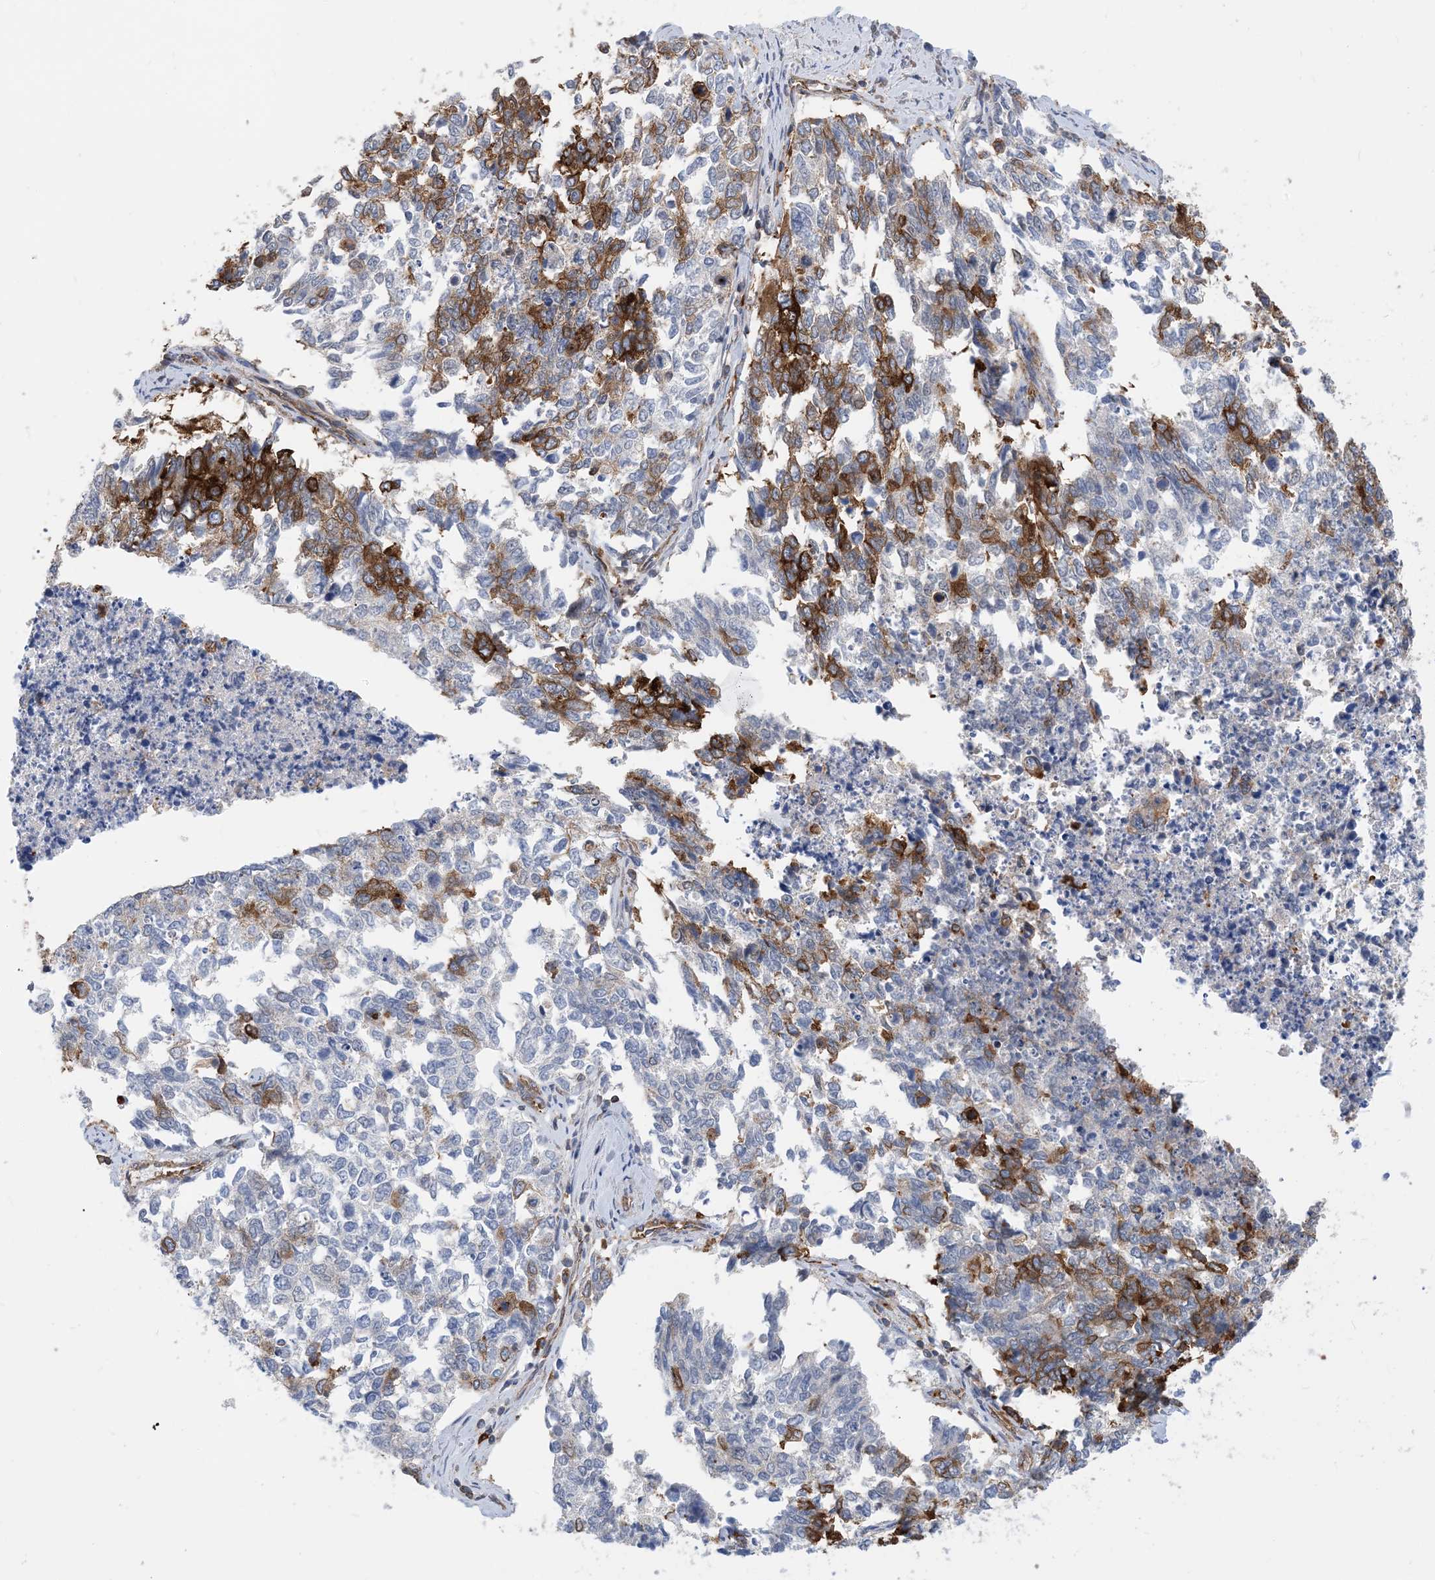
{"staining": {"intensity": "moderate", "quantity": "25%-75%", "location": "cytoplasmic/membranous"}, "tissue": "cervical cancer", "cell_type": "Tumor cells", "image_type": "cancer", "snomed": [{"axis": "morphology", "description": "Squamous cell carcinoma, NOS"}, {"axis": "topography", "description": "Cervix"}], "caption": "Cervical cancer stained with DAB immunohistochemistry (IHC) displays medium levels of moderate cytoplasmic/membranous staining in about 25%-75% of tumor cells.", "gene": "DYNC1LI1", "patient": {"sex": "female", "age": 63}}